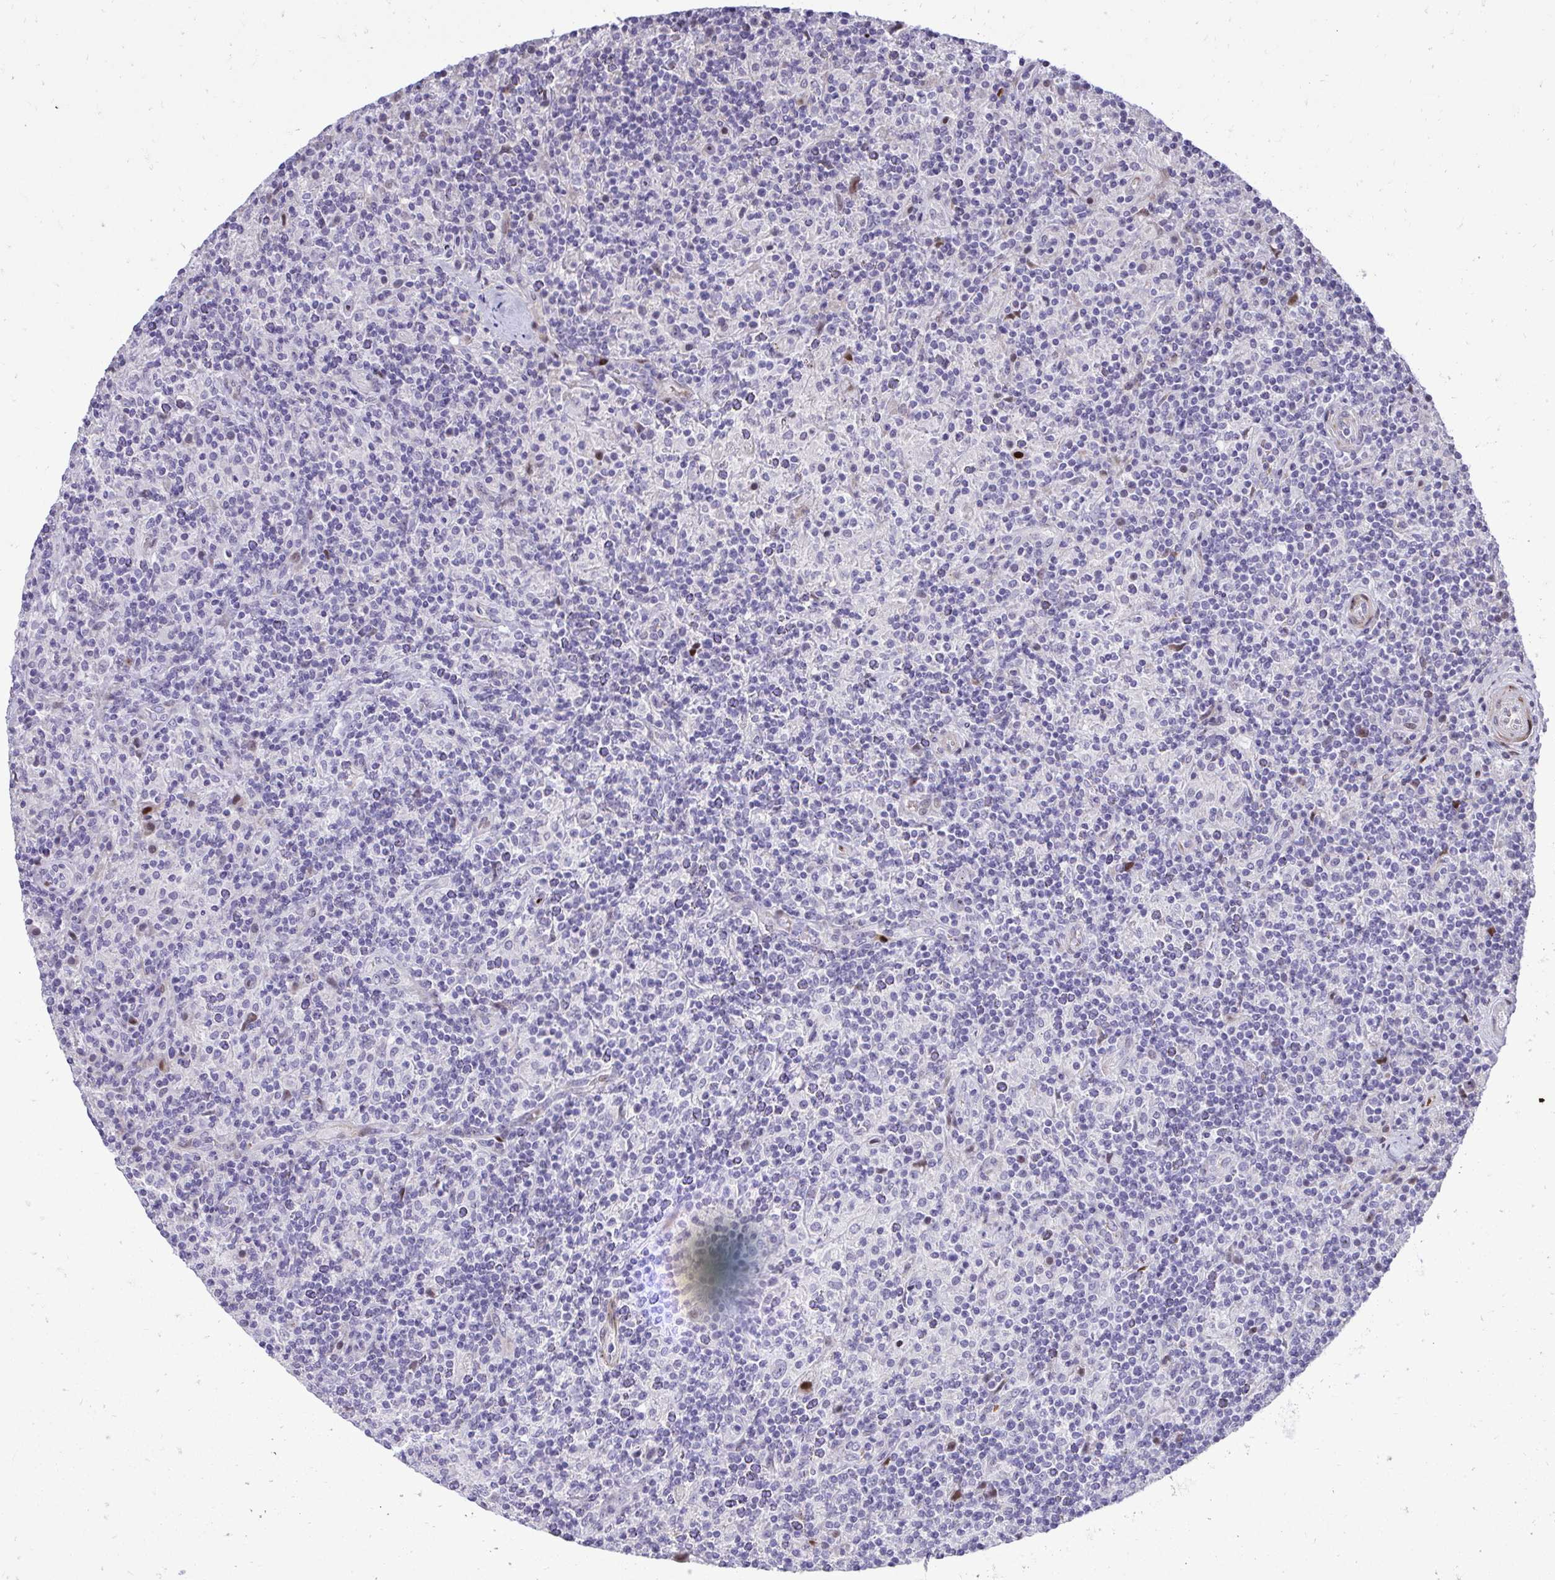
{"staining": {"intensity": "negative", "quantity": "none", "location": "none"}, "tissue": "lymphoma", "cell_type": "Tumor cells", "image_type": "cancer", "snomed": [{"axis": "morphology", "description": "Hodgkin's disease, NOS"}, {"axis": "topography", "description": "Lymph node"}], "caption": "High power microscopy micrograph of an IHC micrograph of Hodgkin's disease, revealing no significant staining in tumor cells. Brightfield microscopy of immunohistochemistry stained with DAB (3,3'-diaminobenzidine) (brown) and hematoxylin (blue), captured at high magnification.", "gene": "DLX4", "patient": {"sex": "male", "age": 70}}